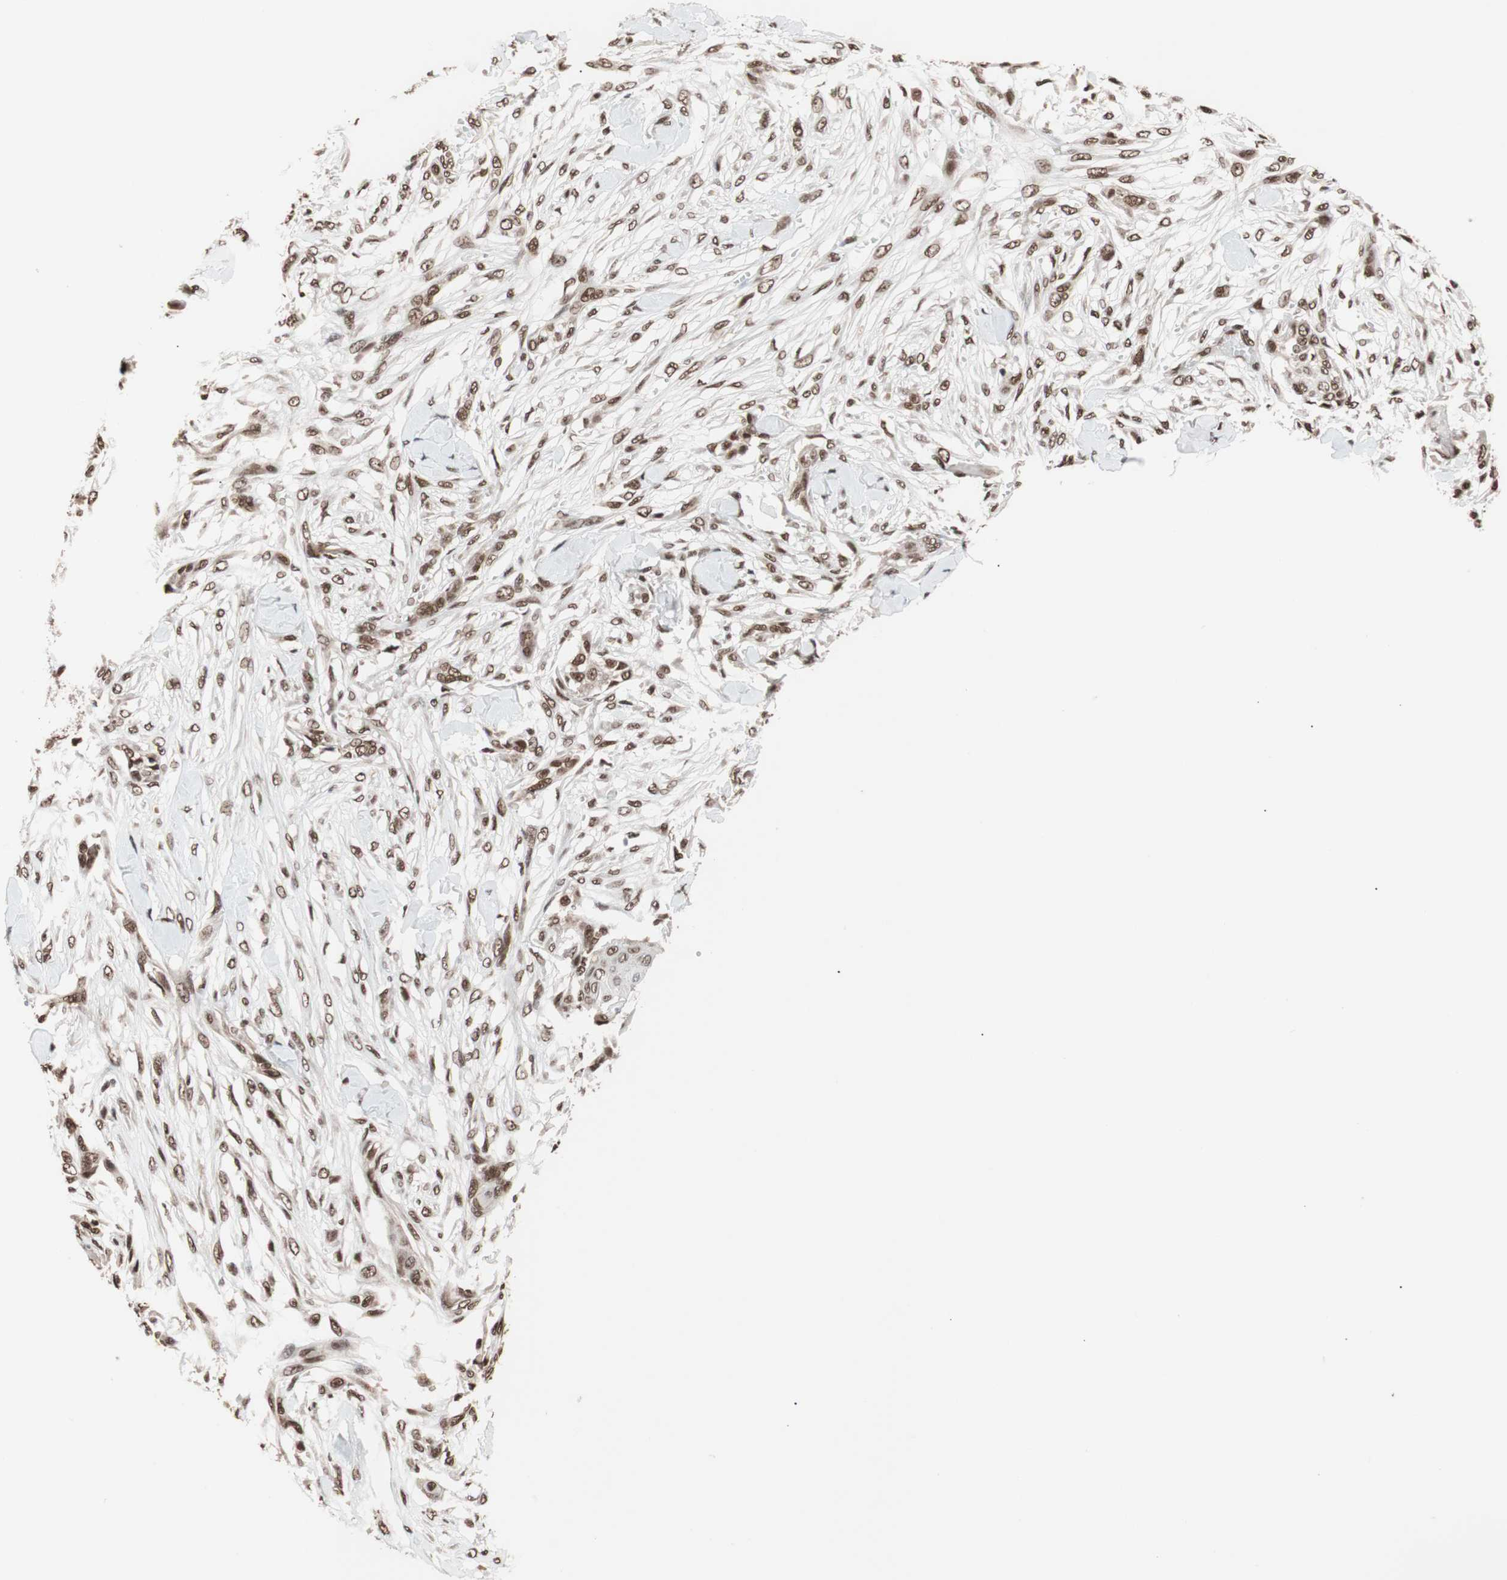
{"staining": {"intensity": "strong", "quantity": ">75%", "location": "nuclear"}, "tissue": "skin cancer", "cell_type": "Tumor cells", "image_type": "cancer", "snomed": [{"axis": "morphology", "description": "Squamous cell carcinoma, NOS"}, {"axis": "topography", "description": "Skin"}], "caption": "A micrograph of squamous cell carcinoma (skin) stained for a protein exhibits strong nuclear brown staining in tumor cells. The staining was performed using DAB (3,3'-diaminobenzidine), with brown indicating positive protein expression. Nuclei are stained blue with hematoxylin.", "gene": "CHAMP1", "patient": {"sex": "female", "age": 59}}